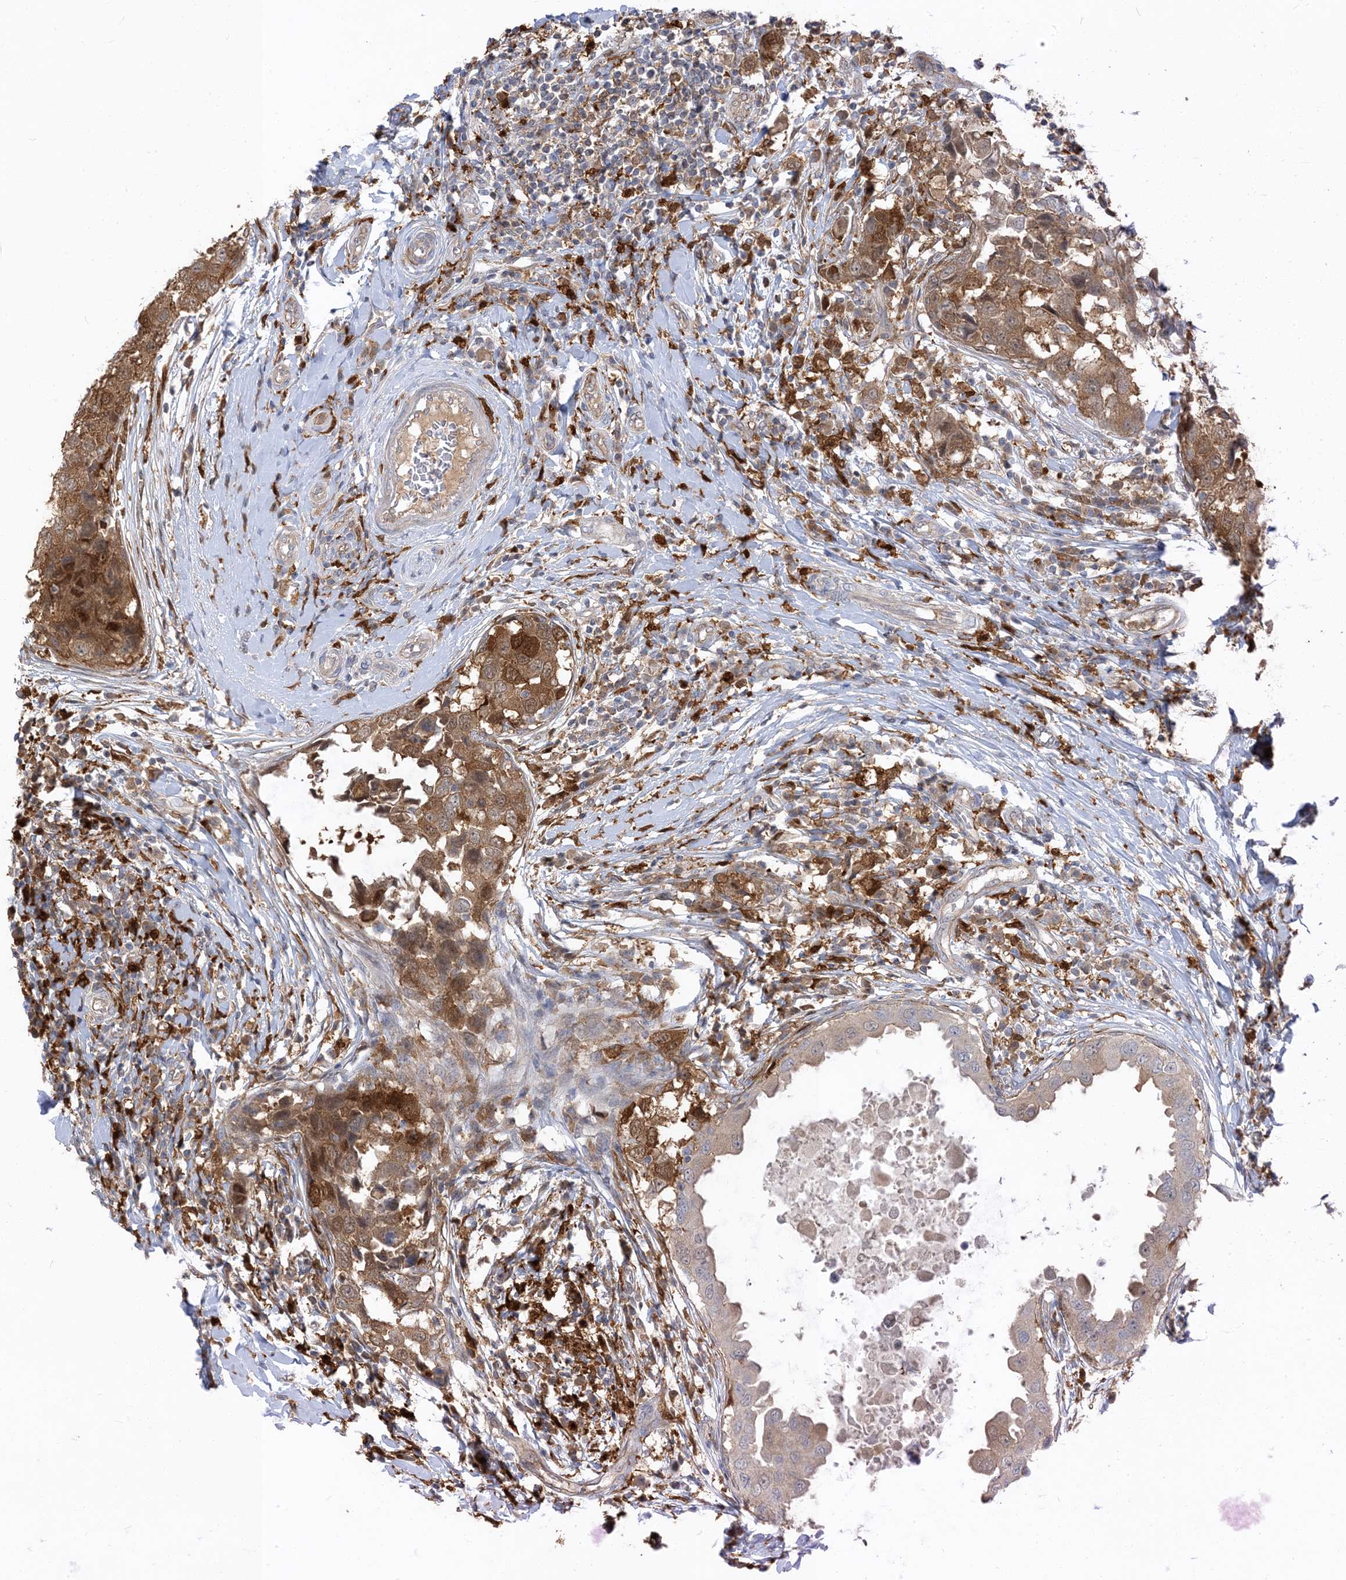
{"staining": {"intensity": "moderate", "quantity": "25%-75%", "location": "cytoplasmic/membranous,nuclear"}, "tissue": "breast cancer", "cell_type": "Tumor cells", "image_type": "cancer", "snomed": [{"axis": "morphology", "description": "Duct carcinoma"}, {"axis": "topography", "description": "Breast"}], "caption": "Breast cancer was stained to show a protein in brown. There is medium levels of moderate cytoplasmic/membranous and nuclear positivity in about 25%-75% of tumor cells. Nuclei are stained in blue.", "gene": "NAGK", "patient": {"sex": "female", "age": 27}}